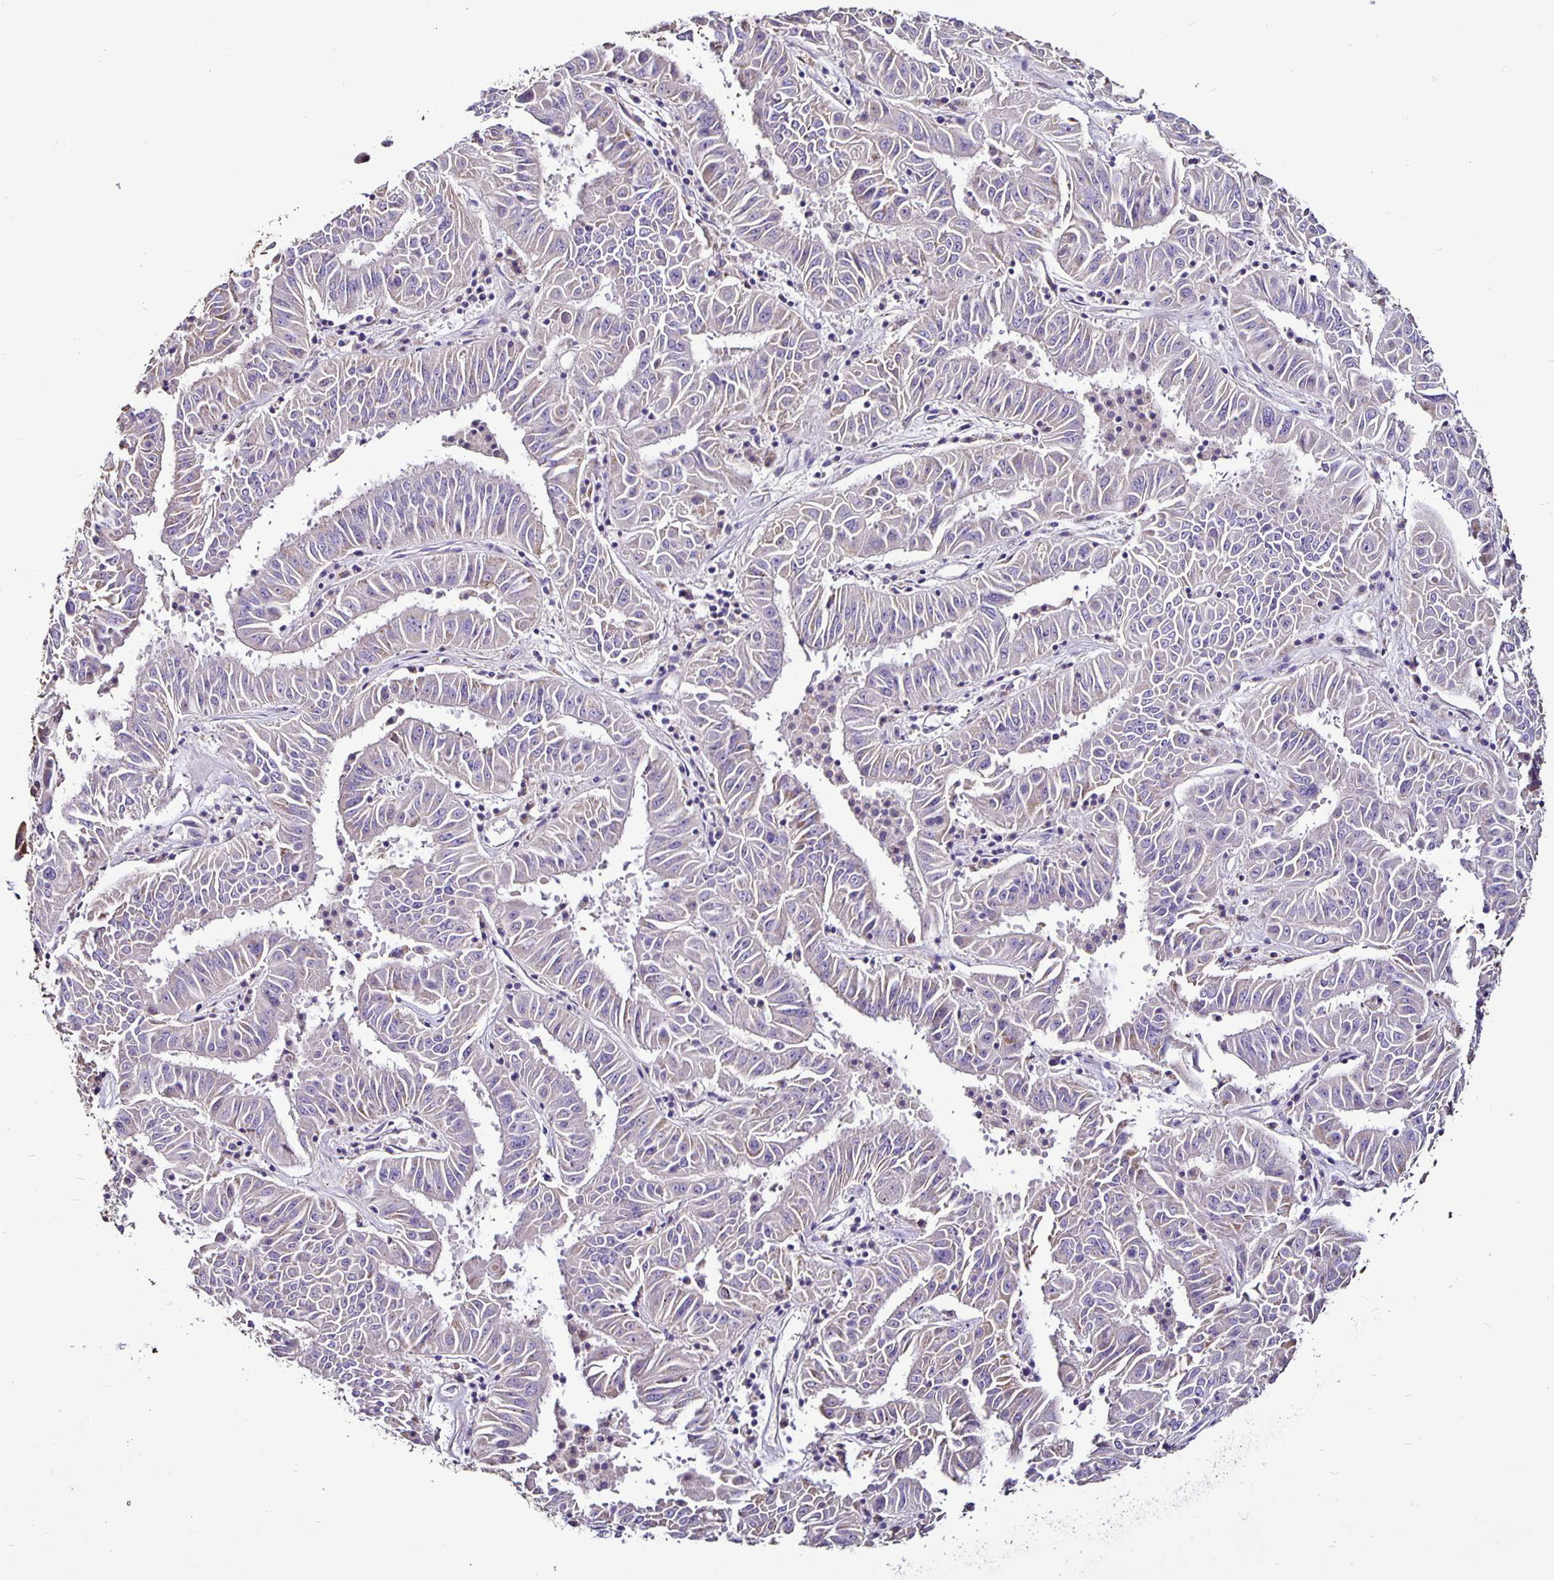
{"staining": {"intensity": "negative", "quantity": "none", "location": "none"}, "tissue": "pancreatic cancer", "cell_type": "Tumor cells", "image_type": "cancer", "snomed": [{"axis": "morphology", "description": "Adenocarcinoma, NOS"}, {"axis": "topography", "description": "Pancreas"}], "caption": "A photomicrograph of pancreatic cancer stained for a protein shows no brown staining in tumor cells.", "gene": "FCER1A", "patient": {"sex": "male", "age": 63}}